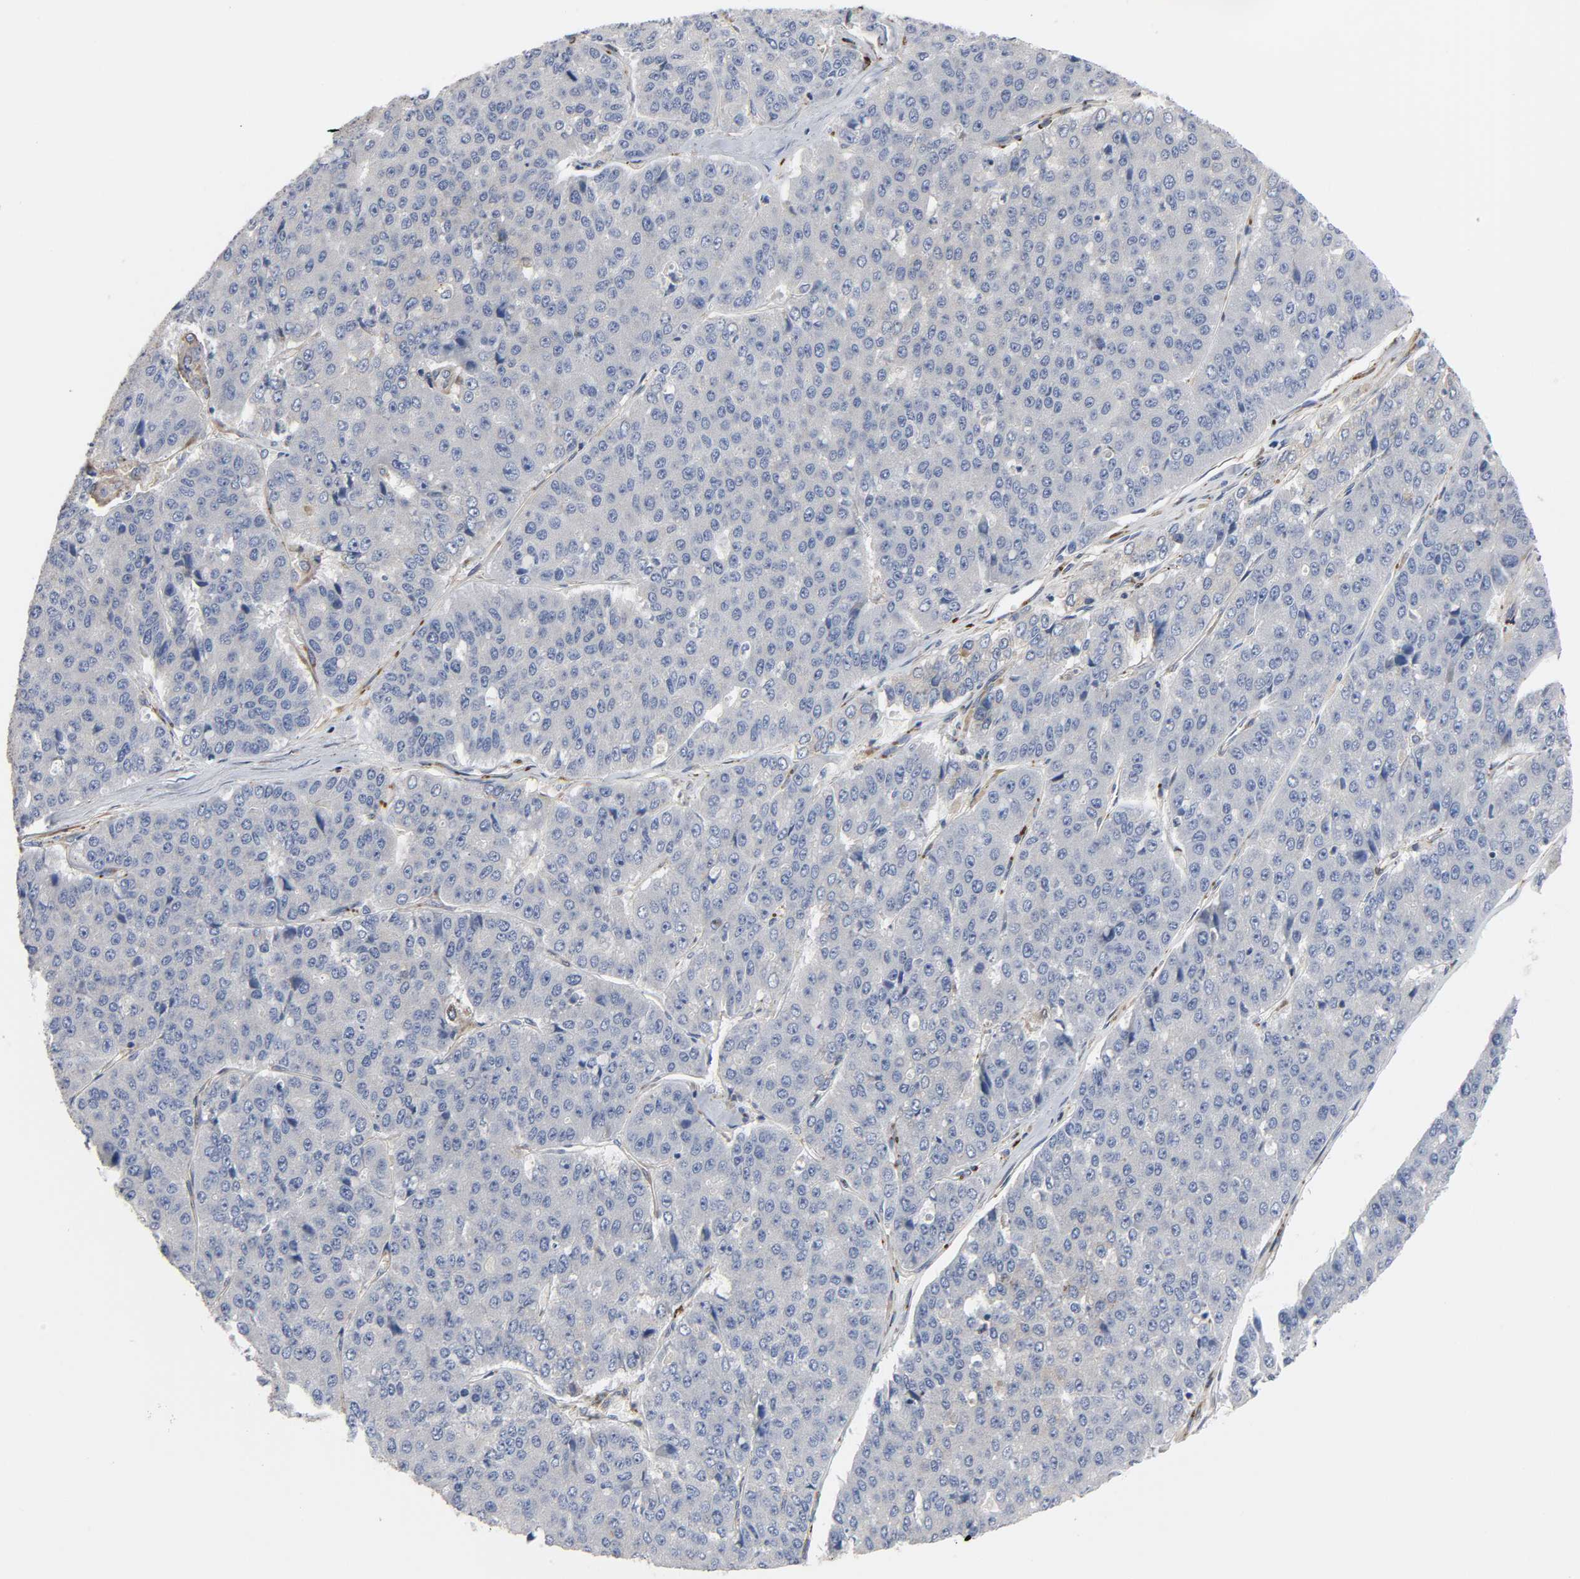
{"staining": {"intensity": "negative", "quantity": "none", "location": "none"}, "tissue": "pancreatic cancer", "cell_type": "Tumor cells", "image_type": "cancer", "snomed": [{"axis": "morphology", "description": "Adenocarcinoma, NOS"}, {"axis": "topography", "description": "Pancreas"}], "caption": "The image reveals no significant positivity in tumor cells of adenocarcinoma (pancreatic).", "gene": "ARHGAP1", "patient": {"sex": "male", "age": 50}}